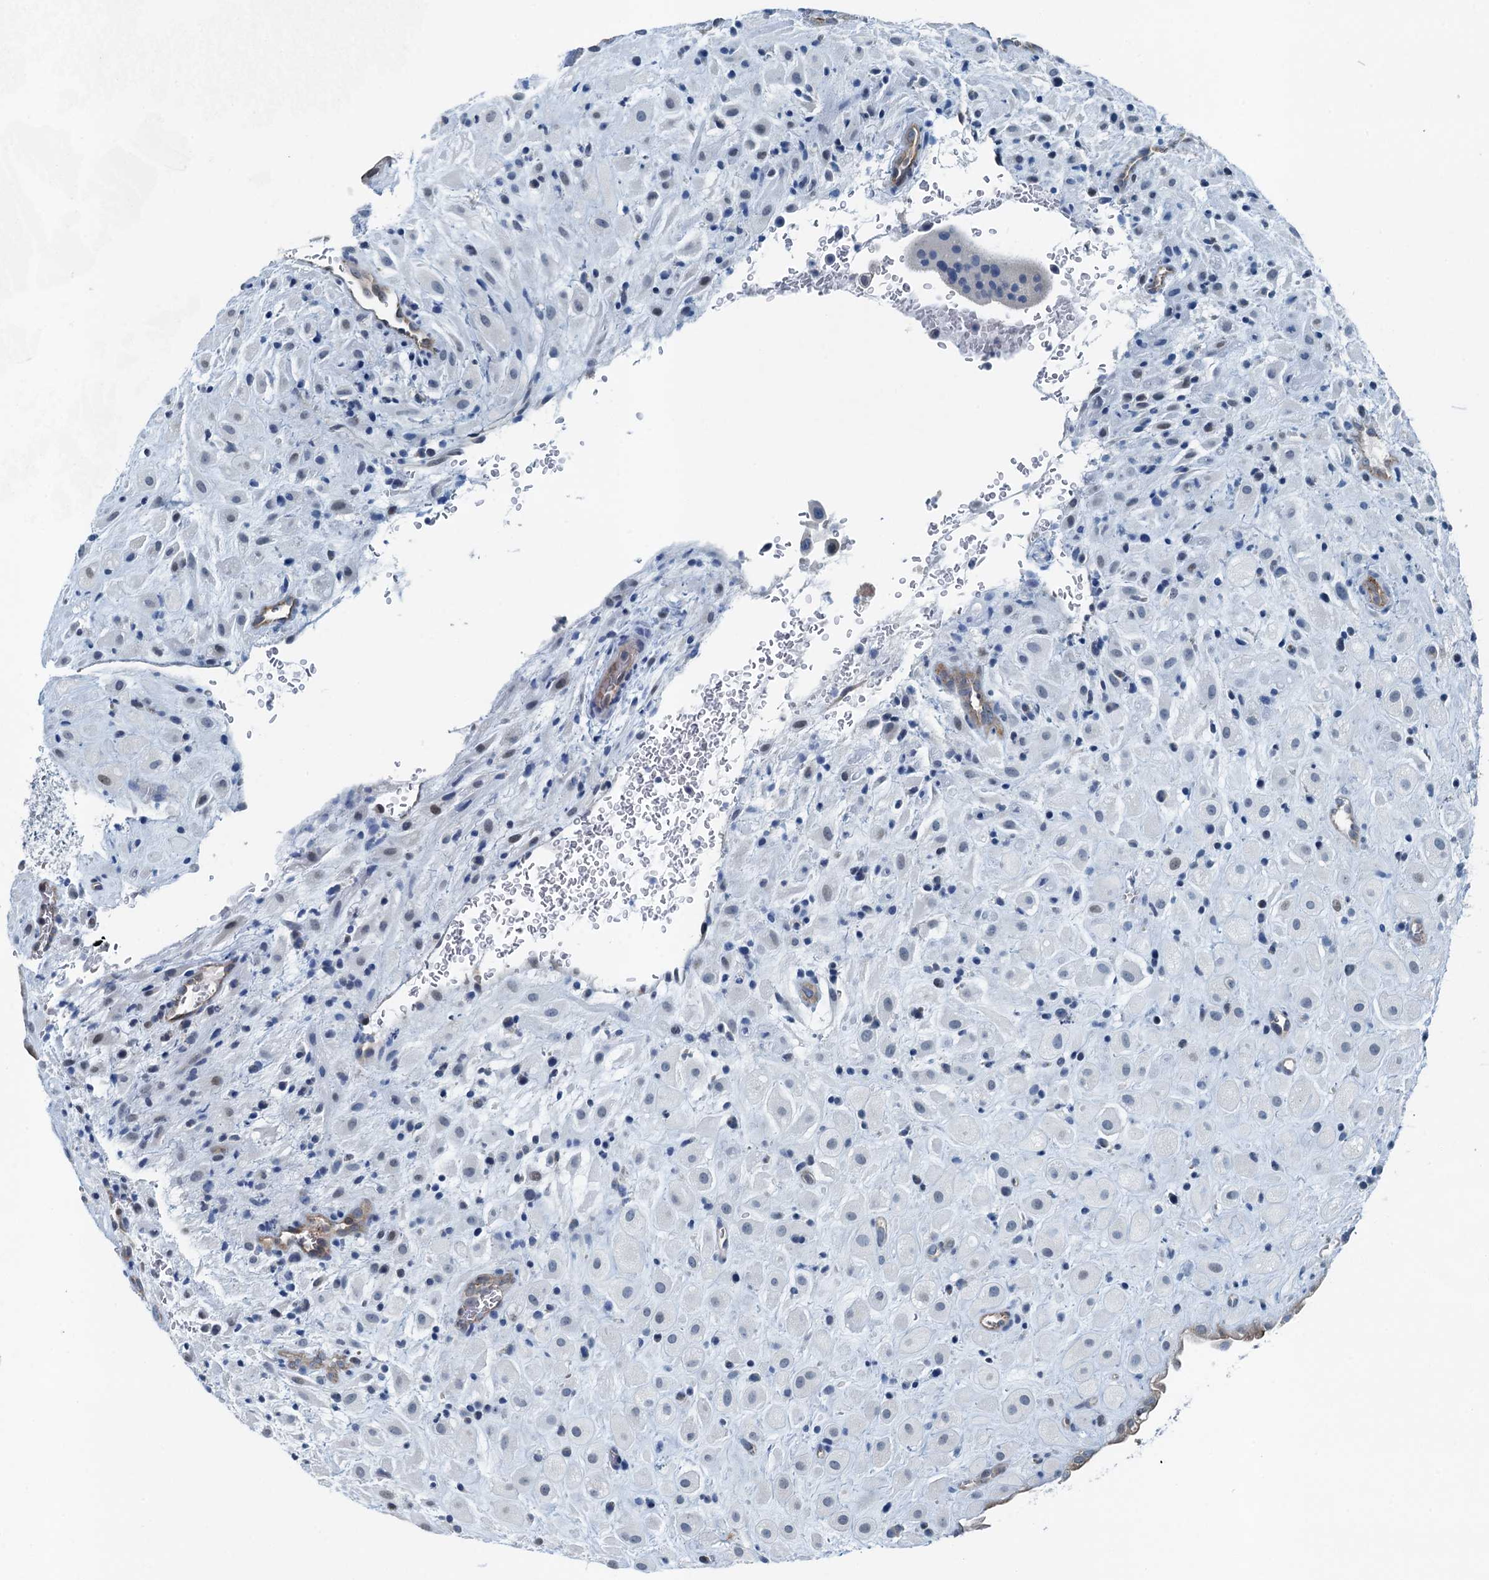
{"staining": {"intensity": "negative", "quantity": "none", "location": "none"}, "tissue": "placenta", "cell_type": "Decidual cells", "image_type": "normal", "snomed": [{"axis": "morphology", "description": "Normal tissue, NOS"}, {"axis": "topography", "description": "Placenta"}], "caption": "A micrograph of human placenta is negative for staining in decidual cells.", "gene": "GFOD2", "patient": {"sex": "female", "age": 35}}